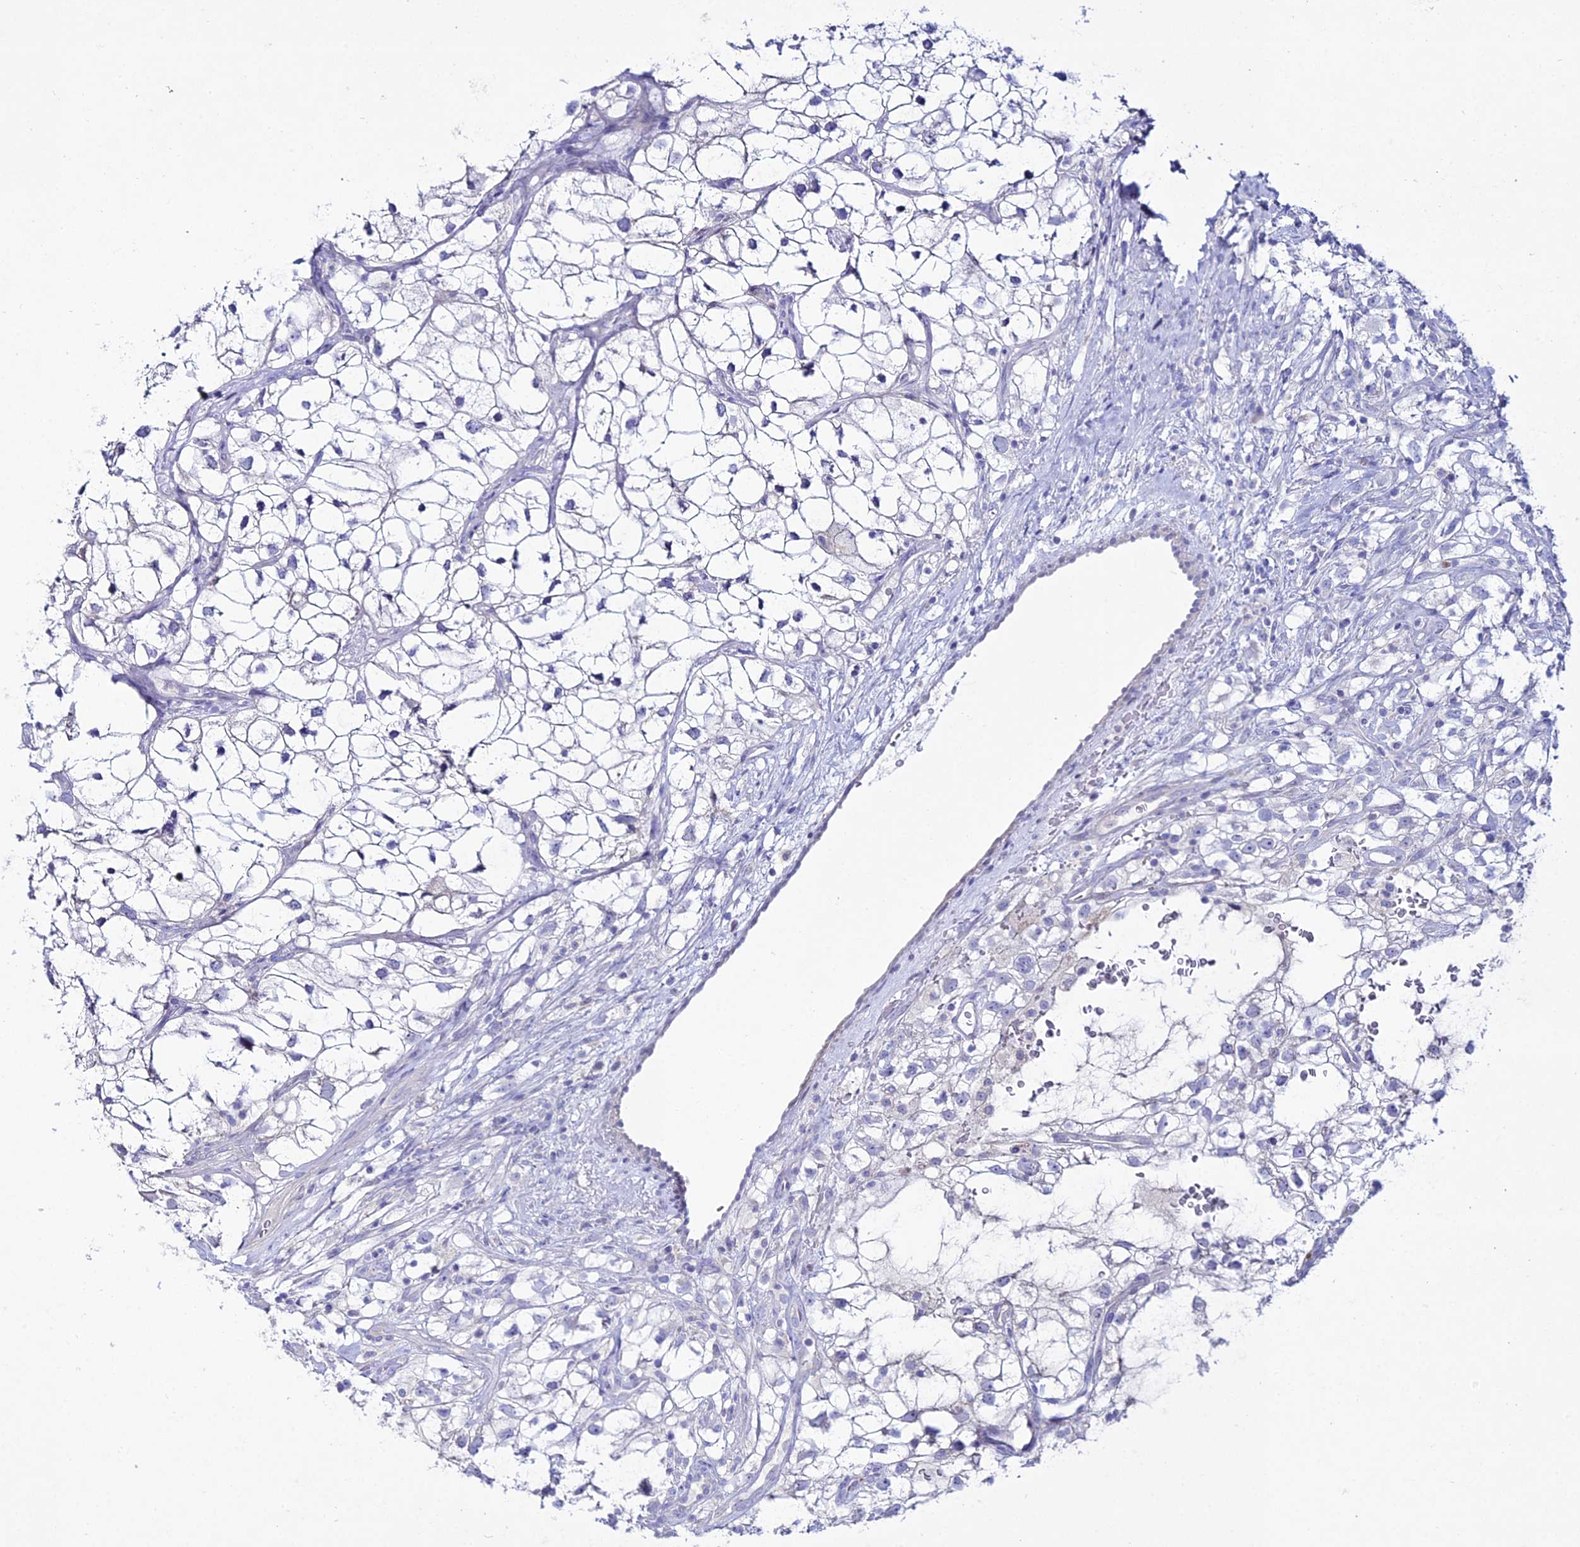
{"staining": {"intensity": "negative", "quantity": "none", "location": "none"}, "tissue": "renal cancer", "cell_type": "Tumor cells", "image_type": "cancer", "snomed": [{"axis": "morphology", "description": "Adenocarcinoma, NOS"}, {"axis": "topography", "description": "Kidney"}], "caption": "Tumor cells are negative for brown protein staining in renal adenocarcinoma.", "gene": "DHX34", "patient": {"sex": "male", "age": 59}}